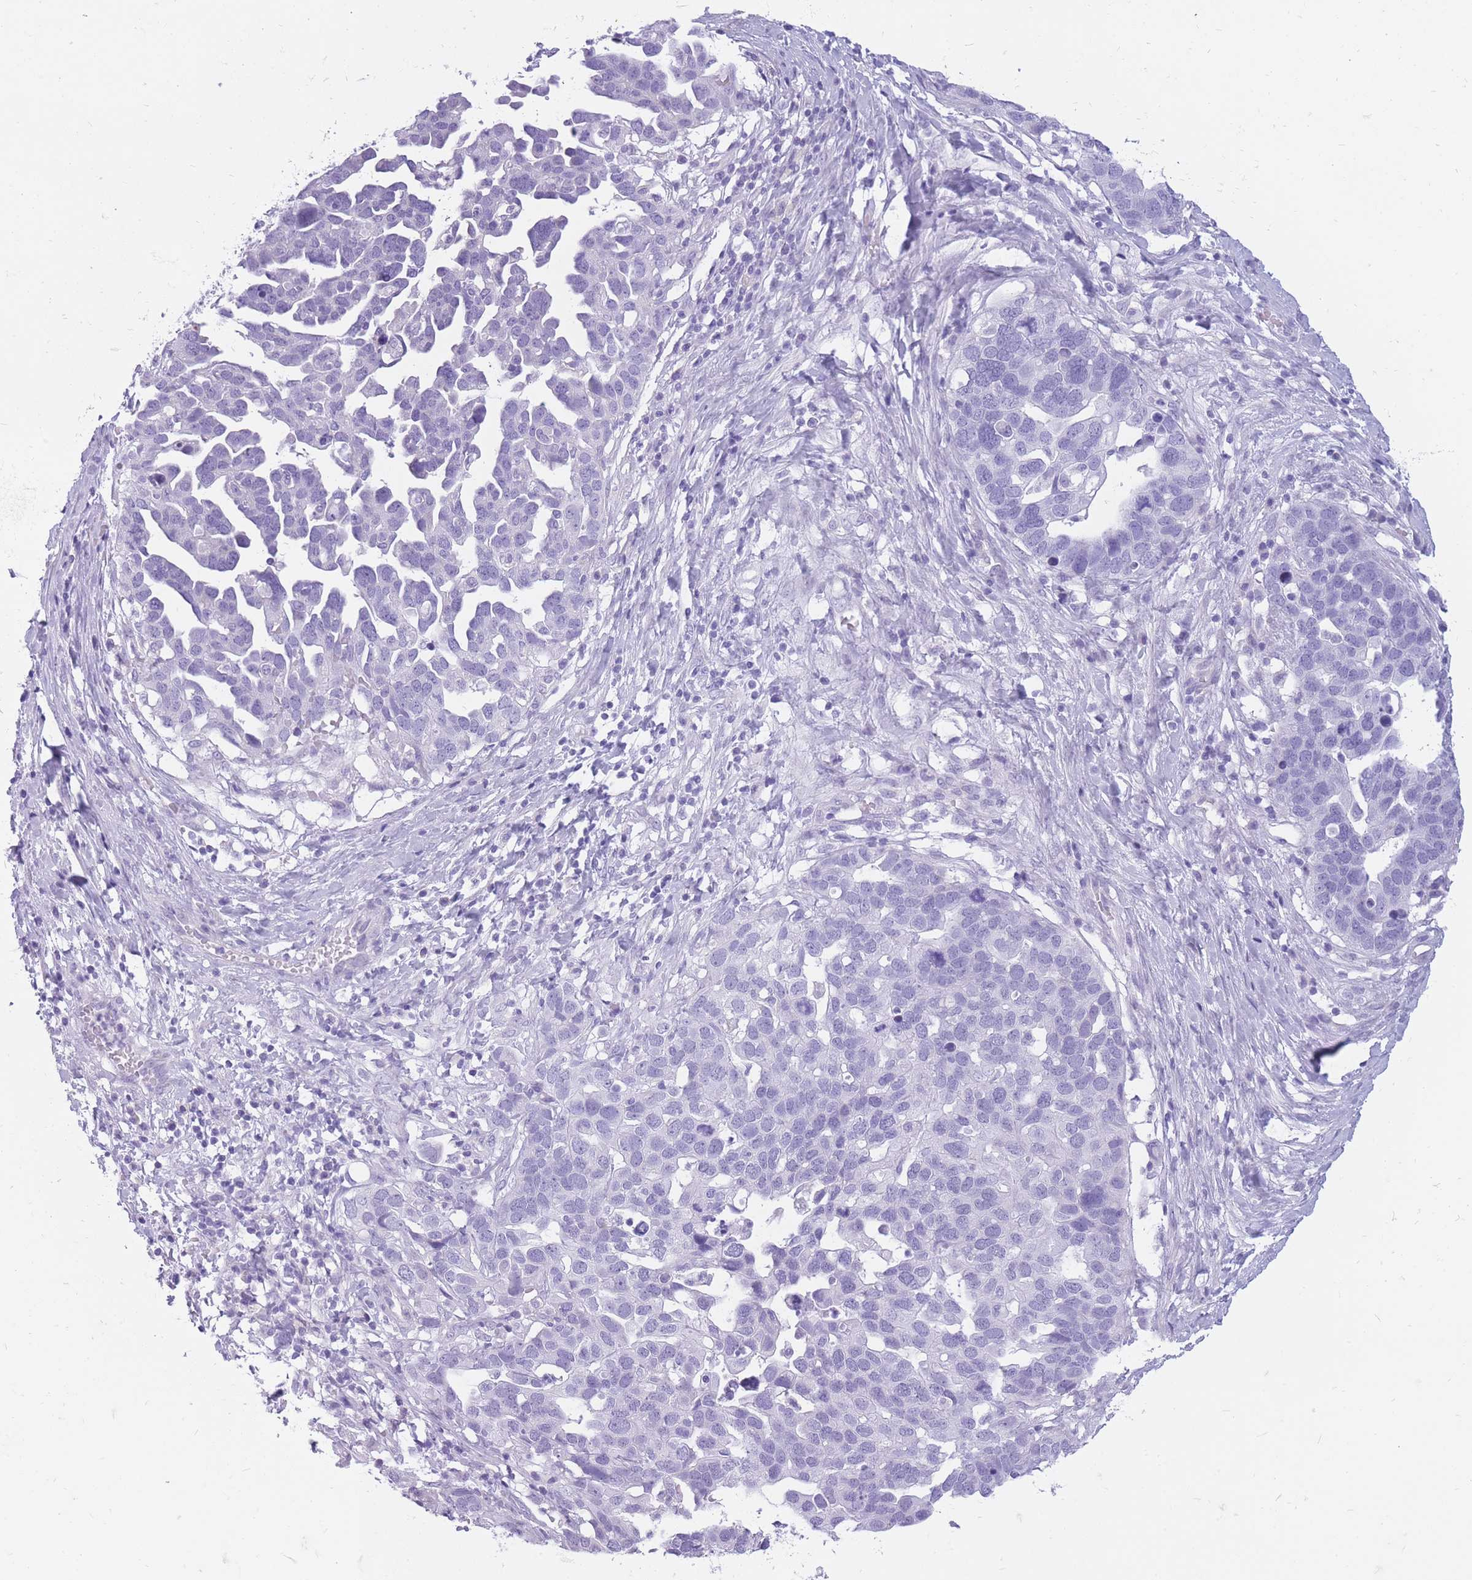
{"staining": {"intensity": "negative", "quantity": "none", "location": "none"}, "tissue": "ovarian cancer", "cell_type": "Tumor cells", "image_type": "cancer", "snomed": [{"axis": "morphology", "description": "Cystadenocarcinoma, serous, NOS"}, {"axis": "topography", "description": "Ovary"}], "caption": "Human ovarian cancer stained for a protein using immunohistochemistry (IHC) shows no expression in tumor cells.", "gene": "CYP21A2", "patient": {"sex": "female", "age": 54}}